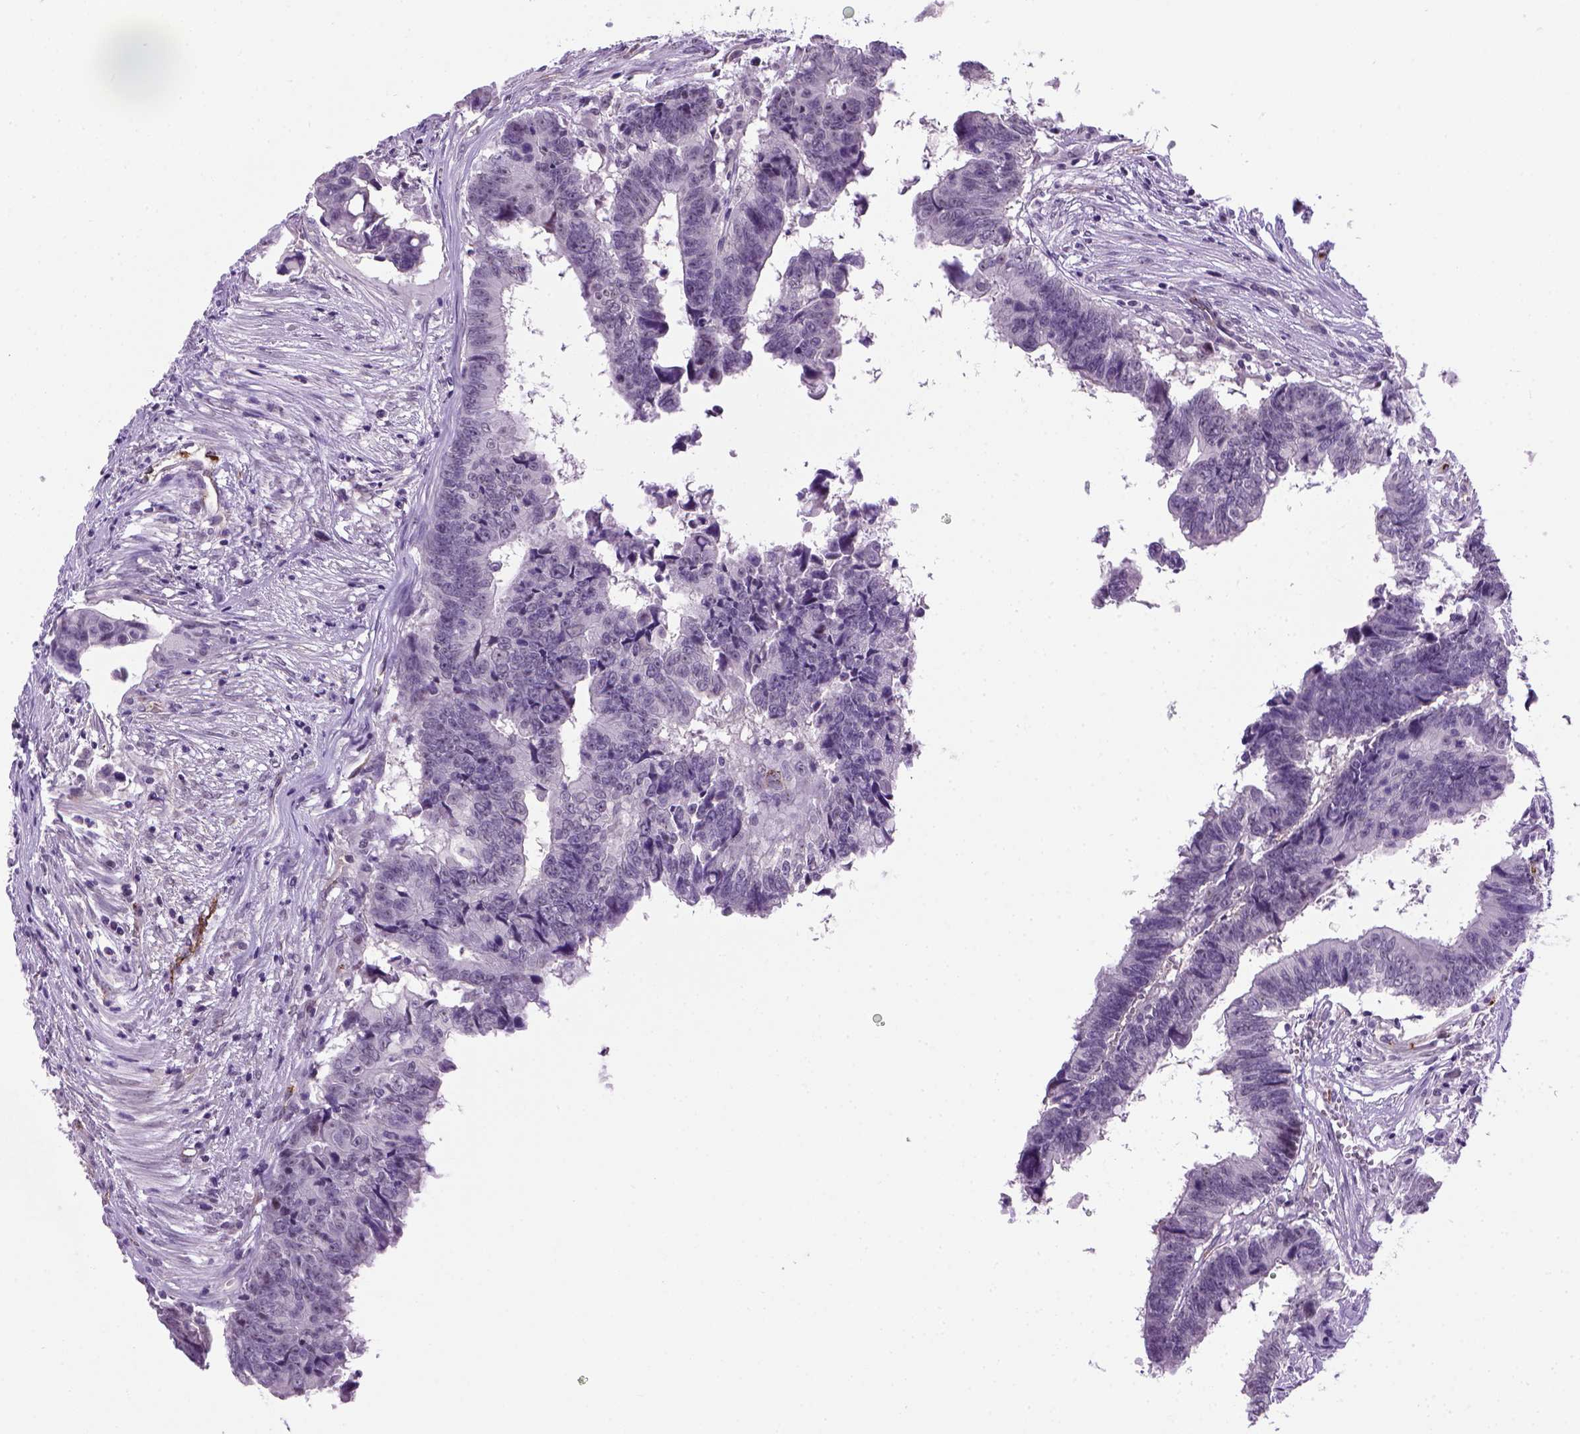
{"staining": {"intensity": "negative", "quantity": "none", "location": "none"}, "tissue": "colorectal cancer", "cell_type": "Tumor cells", "image_type": "cancer", "snomed": [{"axis": "morphology", "description": "Adenocarcinoma, NOS"}, {"axis": "topography", "description": "Colon"}], "caption": "An image of colorectal cancer stained for a protein reveals no brown staining in tumor cells.", "gene": "VWF", "patient": {"sex": "female", "age": 82}}